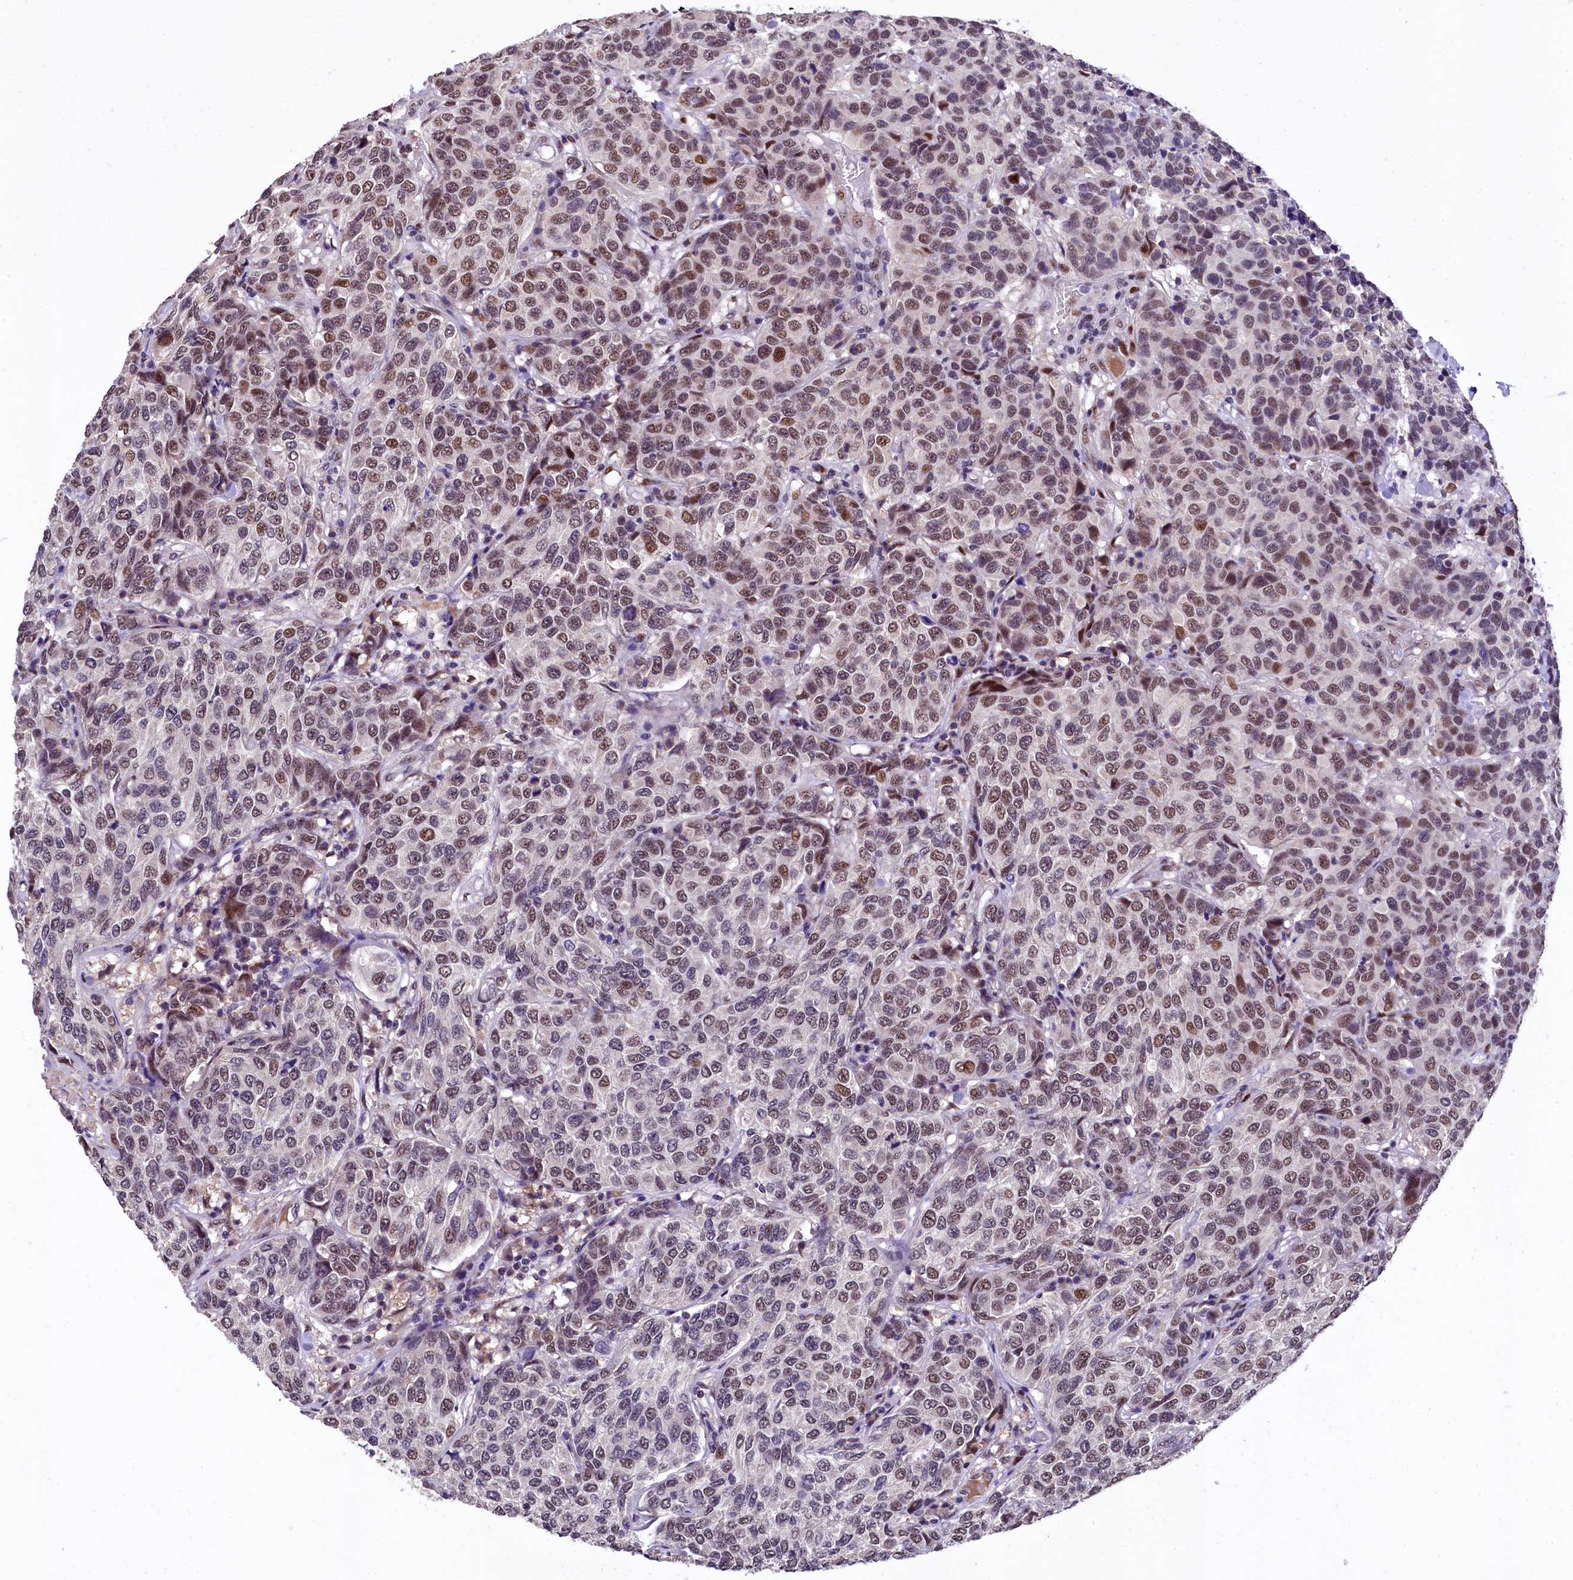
{"staining": {"intensity": "moderate", "quantity": ">75%", "location": "nuclear"}, "tissue": "breast cancer", "cell_type": "Tumor cells", "image_type": "cancer", "snomed": [{"axis": "morphology", "description": "Duct carcinoma"}, {"axis": "topography", "description": "Breast"}], "caption": "Immunohistochemistry (DAB) staining of breast invasive ductal carcinoma shows moderate nuclear protein positivity in approximately >75% of tumor cells.", "gene": "HECTD4", "patient": {"sex": "female", "age": 55}}